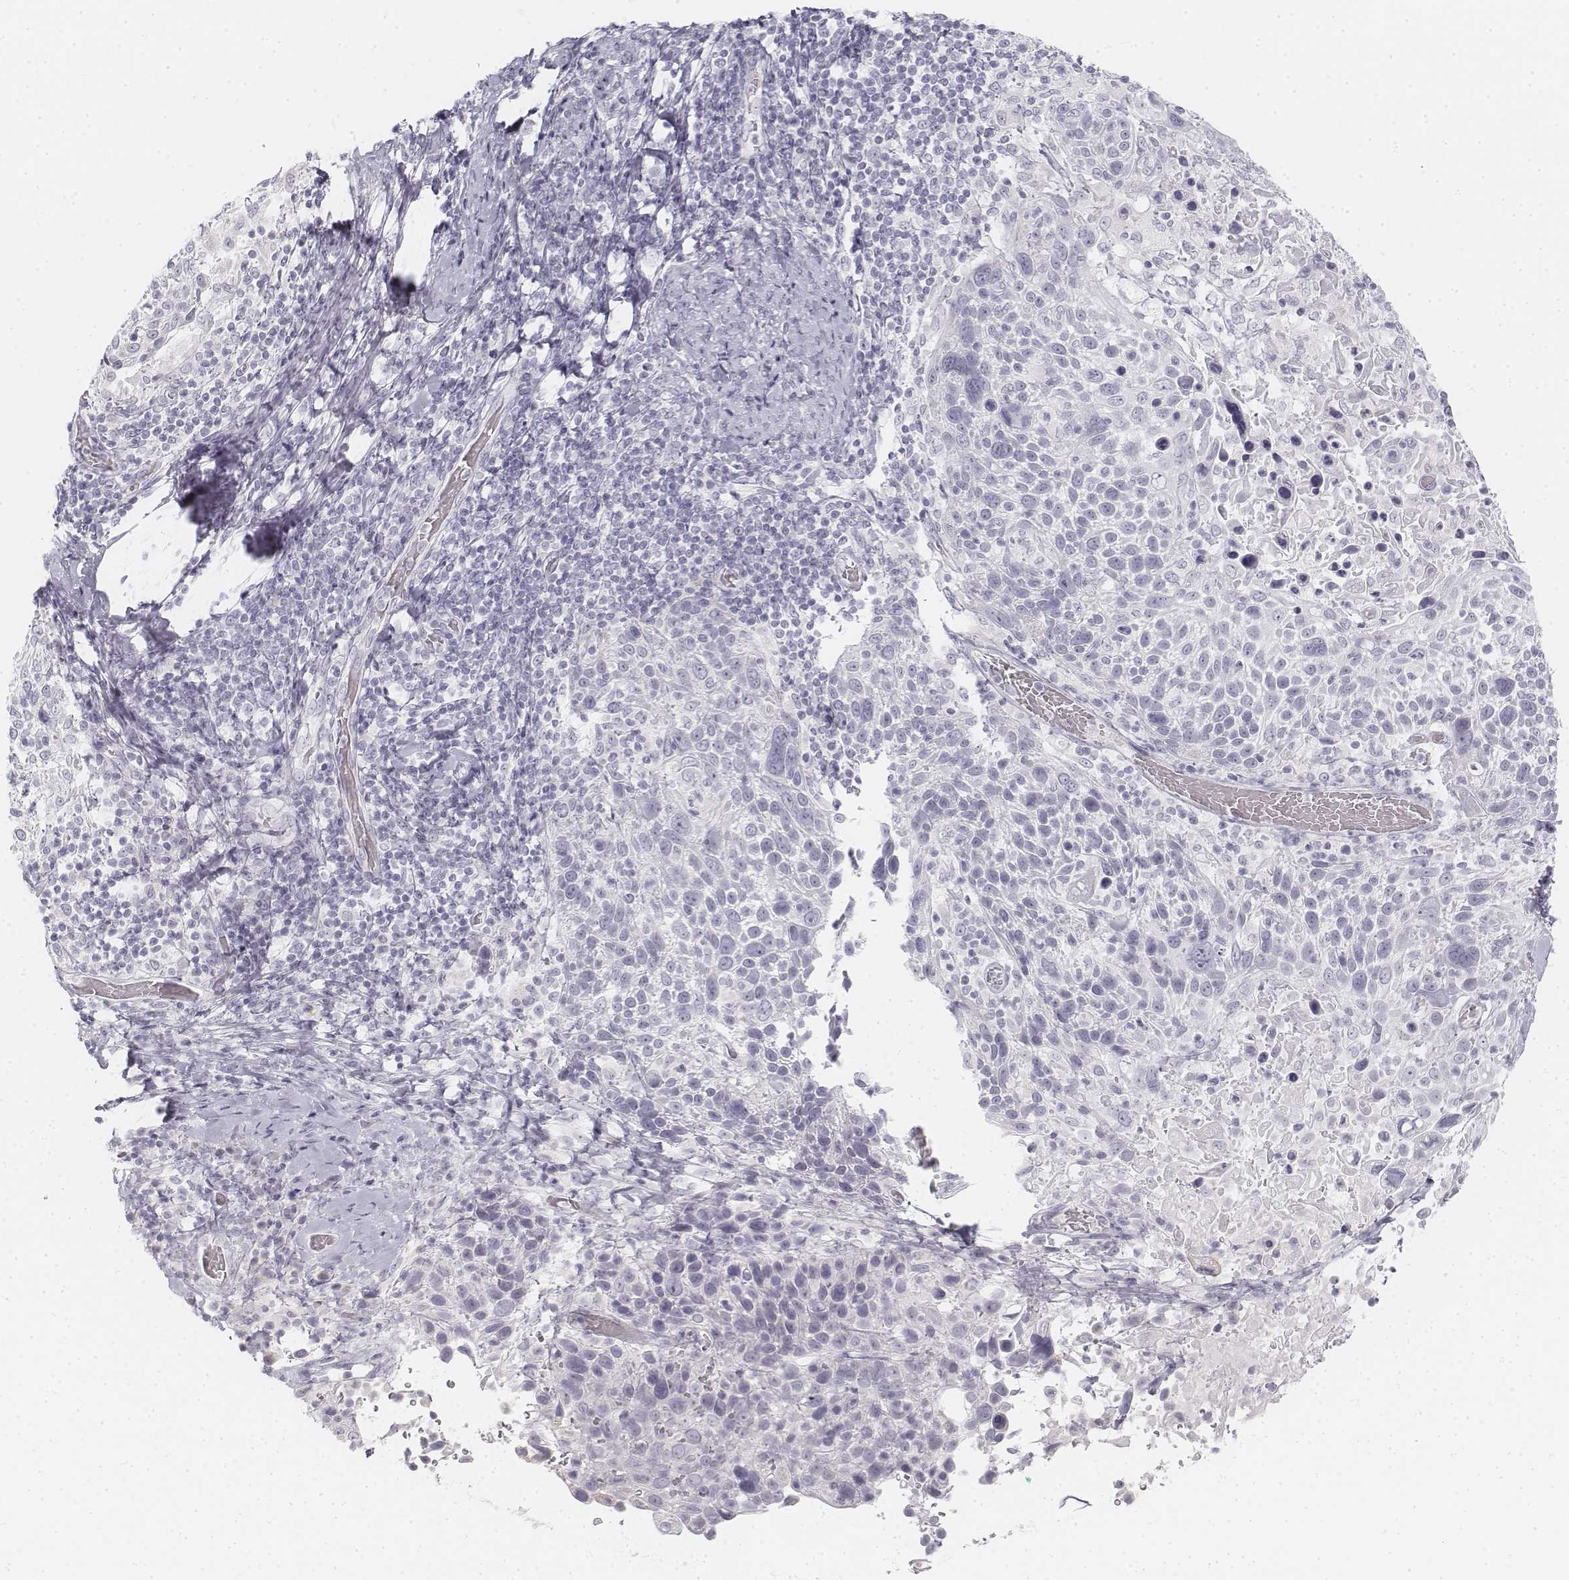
{"staining": {"intensity": "negative", "quantity": "none", "location": "none"}, "tissue": "cervical cancer", "cell_type": "Tumor cells", "image_type": "cancer", "snomed": [{"axis": "morphology", "description": "Squamous cell carcinoma, NOS"}, {"axis": "topography", "description": "Cervix"}], "caption": "Immunohistochemical staining of cervical squamous cell carcinoma exhibits no significant staining in tumor cells.", "gene": "KRT25", "patient": {"sex": "female", "age": 61}}